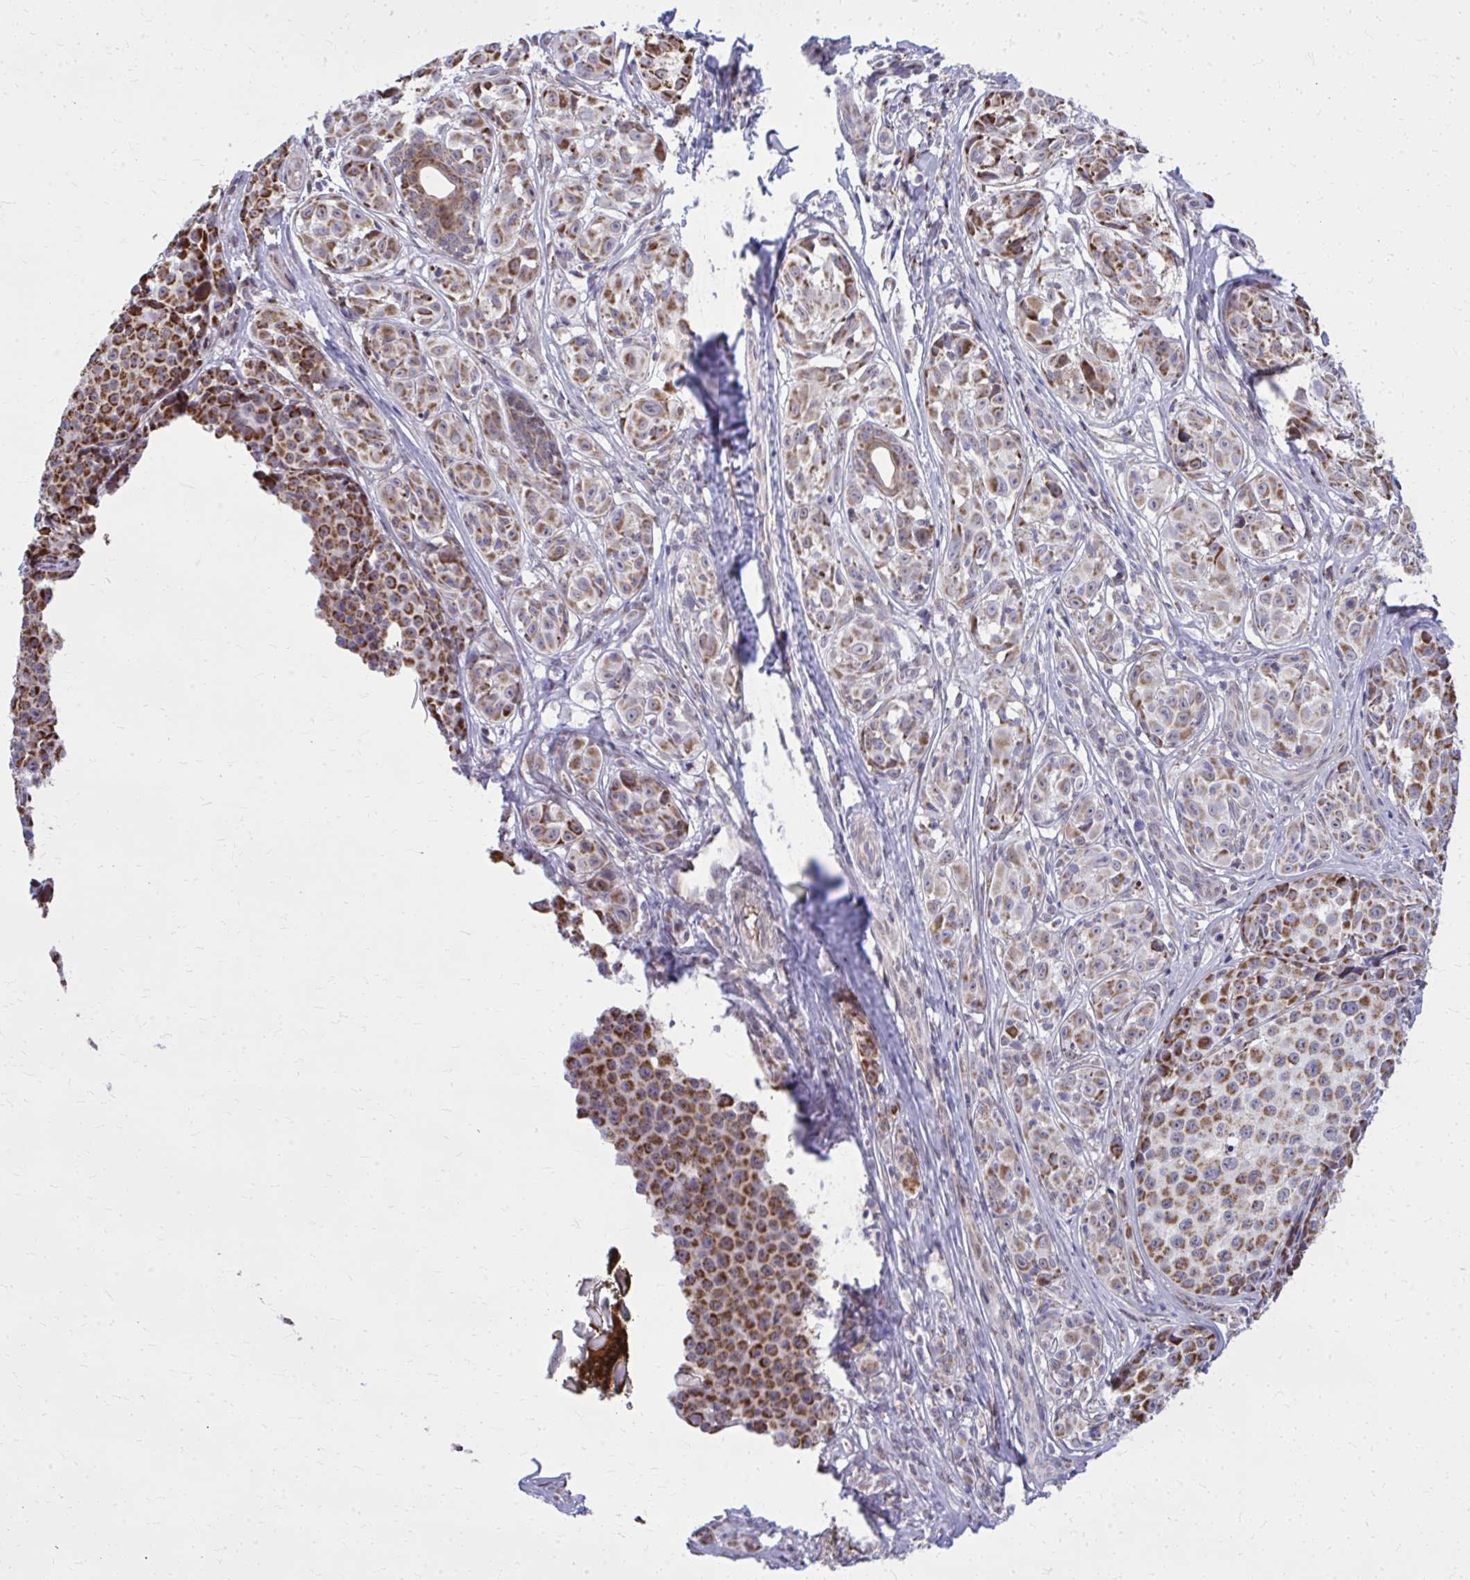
{"staining": {"intensity": "moderate", "quantity": ">75%", "location": "cytoplasmic/membranous"}, "tissue": "melanoma", "cell_type": "Tumor cells", "image_type": "cancer", "snomed": [{"axis": "morphology", "description": "Malignant melanoma, NOS"}, {"axis": "topography", "description": "Skin"}], "caption": "Protein expression analysis of human melanoma reveals moderate cytoplasmic/membranous staining in about >75% of tumor cells. (DAB (3,3'-diaminobenzidine) IHC, brown staining for protein, blue staining for nuclei).", "gene": "ZNF362", "patient": {"sex": "female", "age": 35}}